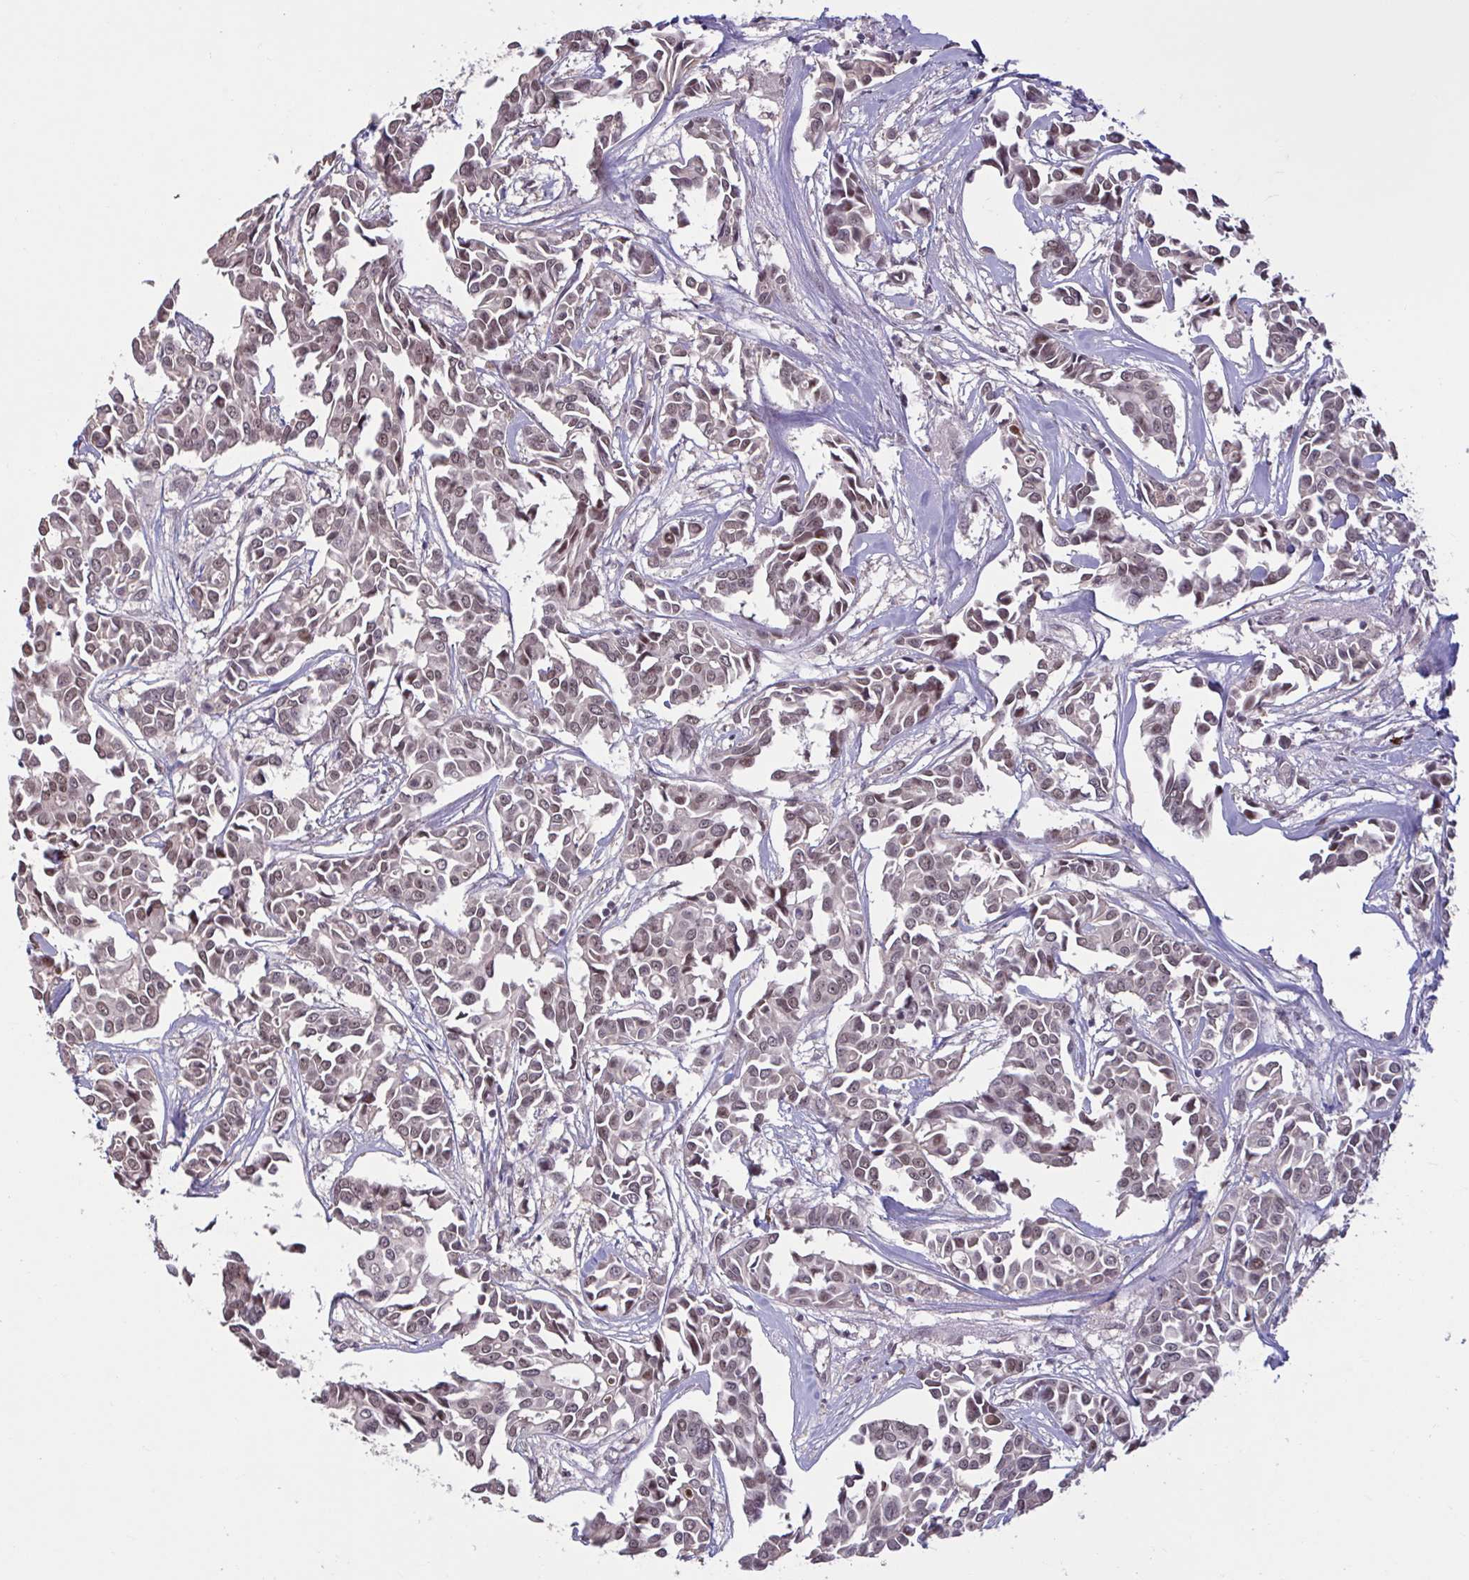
{"staining": {"intensity": "moderate", "quantity": ">75%", "location": "nuclear"}, "tissue": "breast cancer", "cell_type": "Tumor cells", "image_type": "cancer", "snomed": [{"axis": "morphology", "description": "Duct carcinoma"}, {"axis": "topography", "description": "Breast"}], "caption": "Breast cancer stained for a protein (brown) reveals moderate nuclear positive positivity in about >75% of tumor cells.", "gene": "ZNF414", "patient": {"sex": "female", "age": 54}}